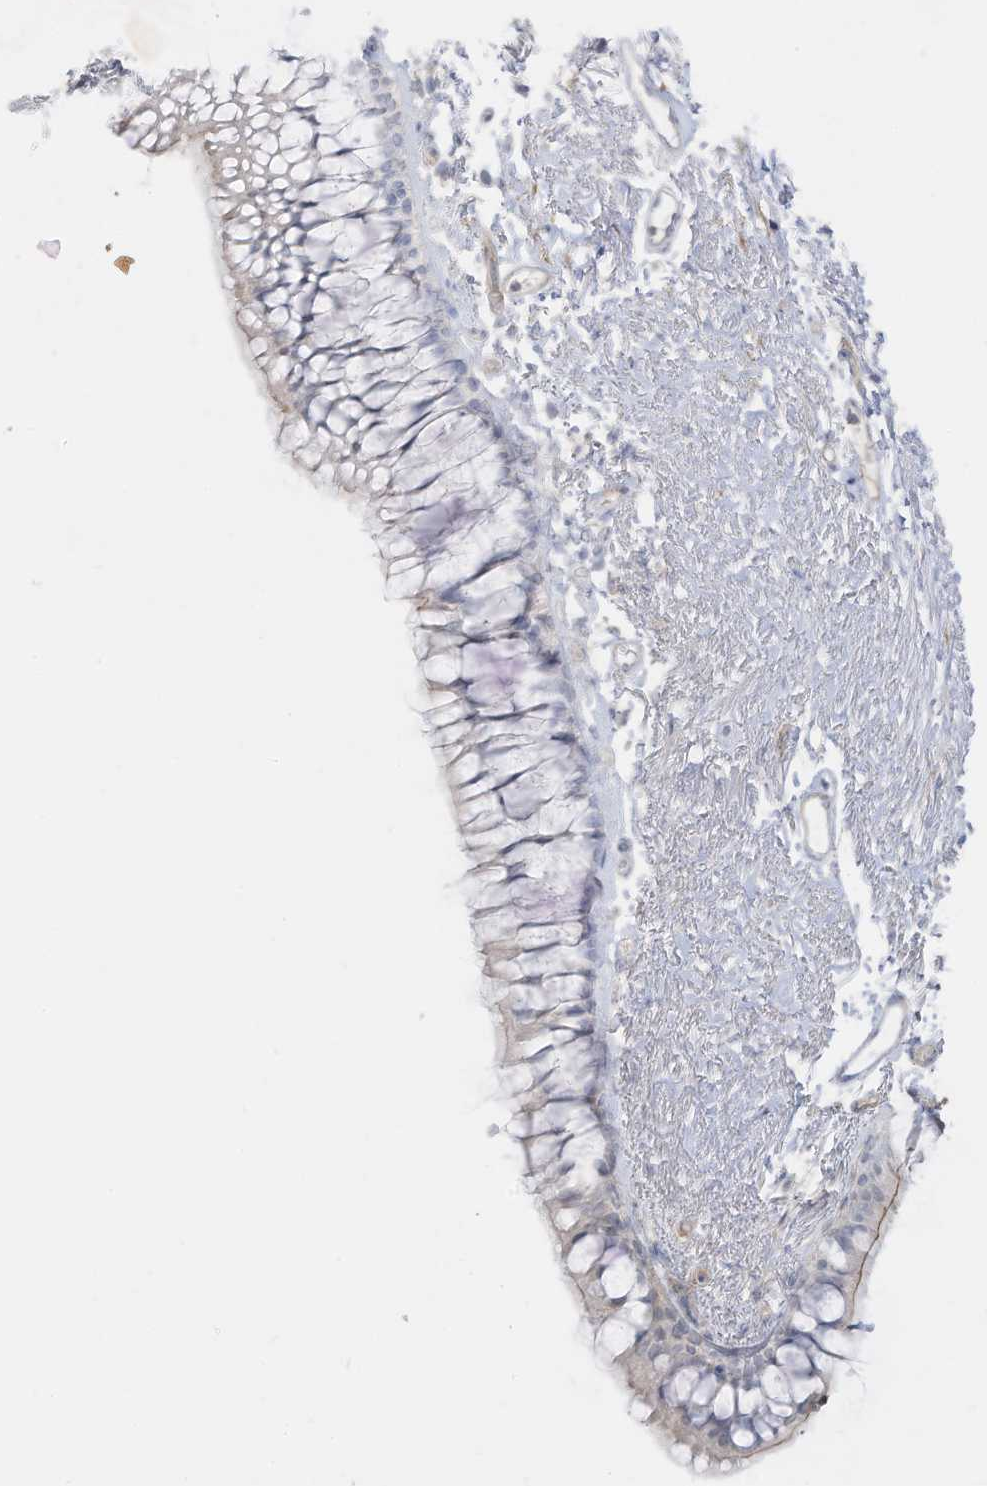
{"staining": {"intensity": "negative", "quantity": "none", "location": "none"}, "tissue": "bronchus", "cell_type": "Respiratory epithelial cells", "image_type": "normal", "snomed": [{"axis": "morphology", "description": "Normal tissue, NOS"}, {"axis": "topography", "description": "Cartilage tissue"}, {"axis": "topography", "description": "Bronchus"}], "caption": "DAB (3,3'-diaminobenzidine) immunohistochemical staining of normal human bronchus demonstrates no significant expression in respiratory epithelial cells. The staining was performed using DAB (3,3'-diaminobenzidine) to visualize the protein expression in brown, while the nuclei were stained in blue with hematoxylin (Magnification: 20x).", "gene": "C11orf87", "patient": {"sex": "female", "age": 73}}